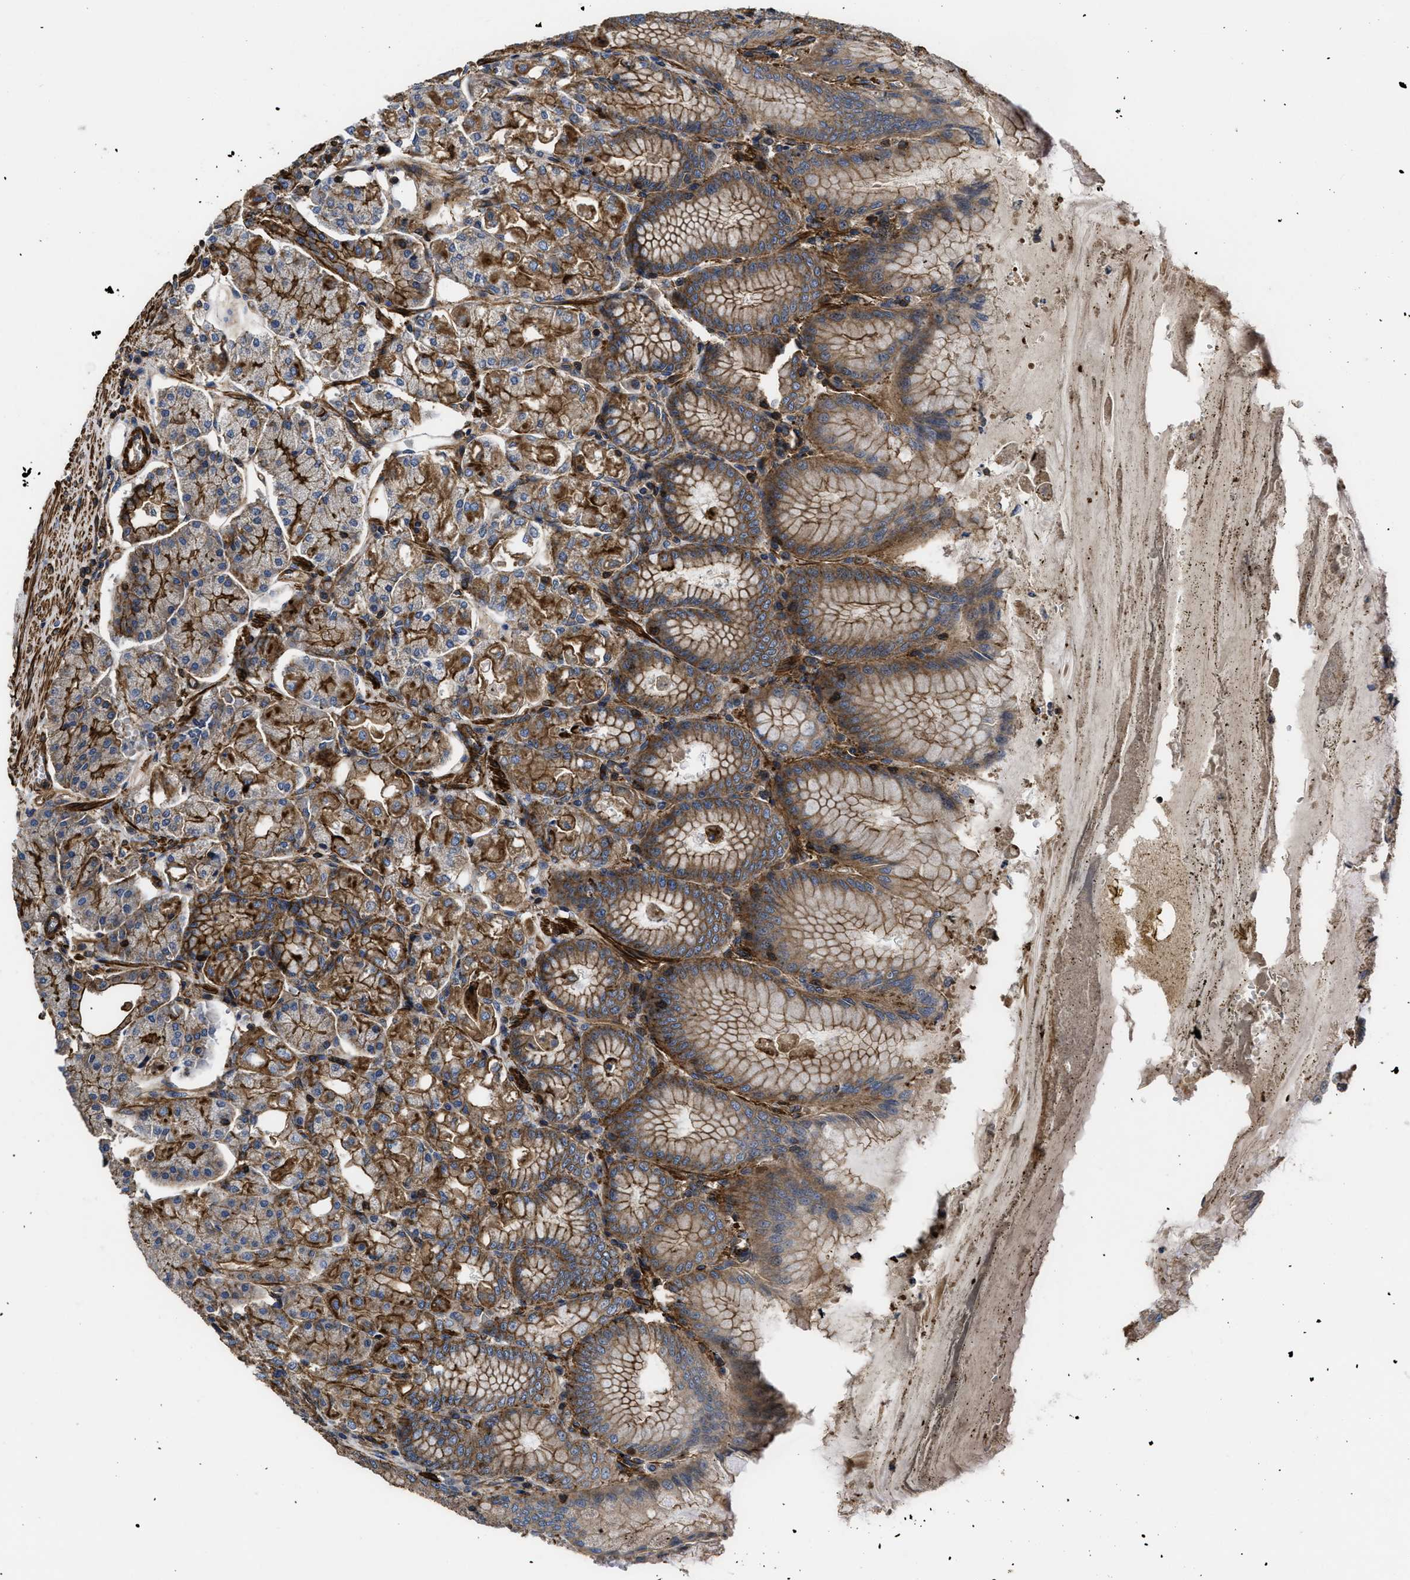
{"staining": {"intensity": "moderate", "quantity": ">75%", "location": "cytoplasmic/membranous"}, "tissue": "stomach", "cell_type": "Glandular cells", "image_type": "normal", "snomed": [{"axis": "morphology", "description": "Normal tissue, NOS"}, {"axis": "topography", "description": "Stomach, lower"}], "caption": "Protein analysis of unremarkable stomach demonstrates moderate cytoplasmic/membranous expression in about >75% of glandular cells. Ihc stains the protein in brown and the nuclei are stained blue.", "gene": "SCUBE2", "patient": {"sex": "male", "age": 71}}